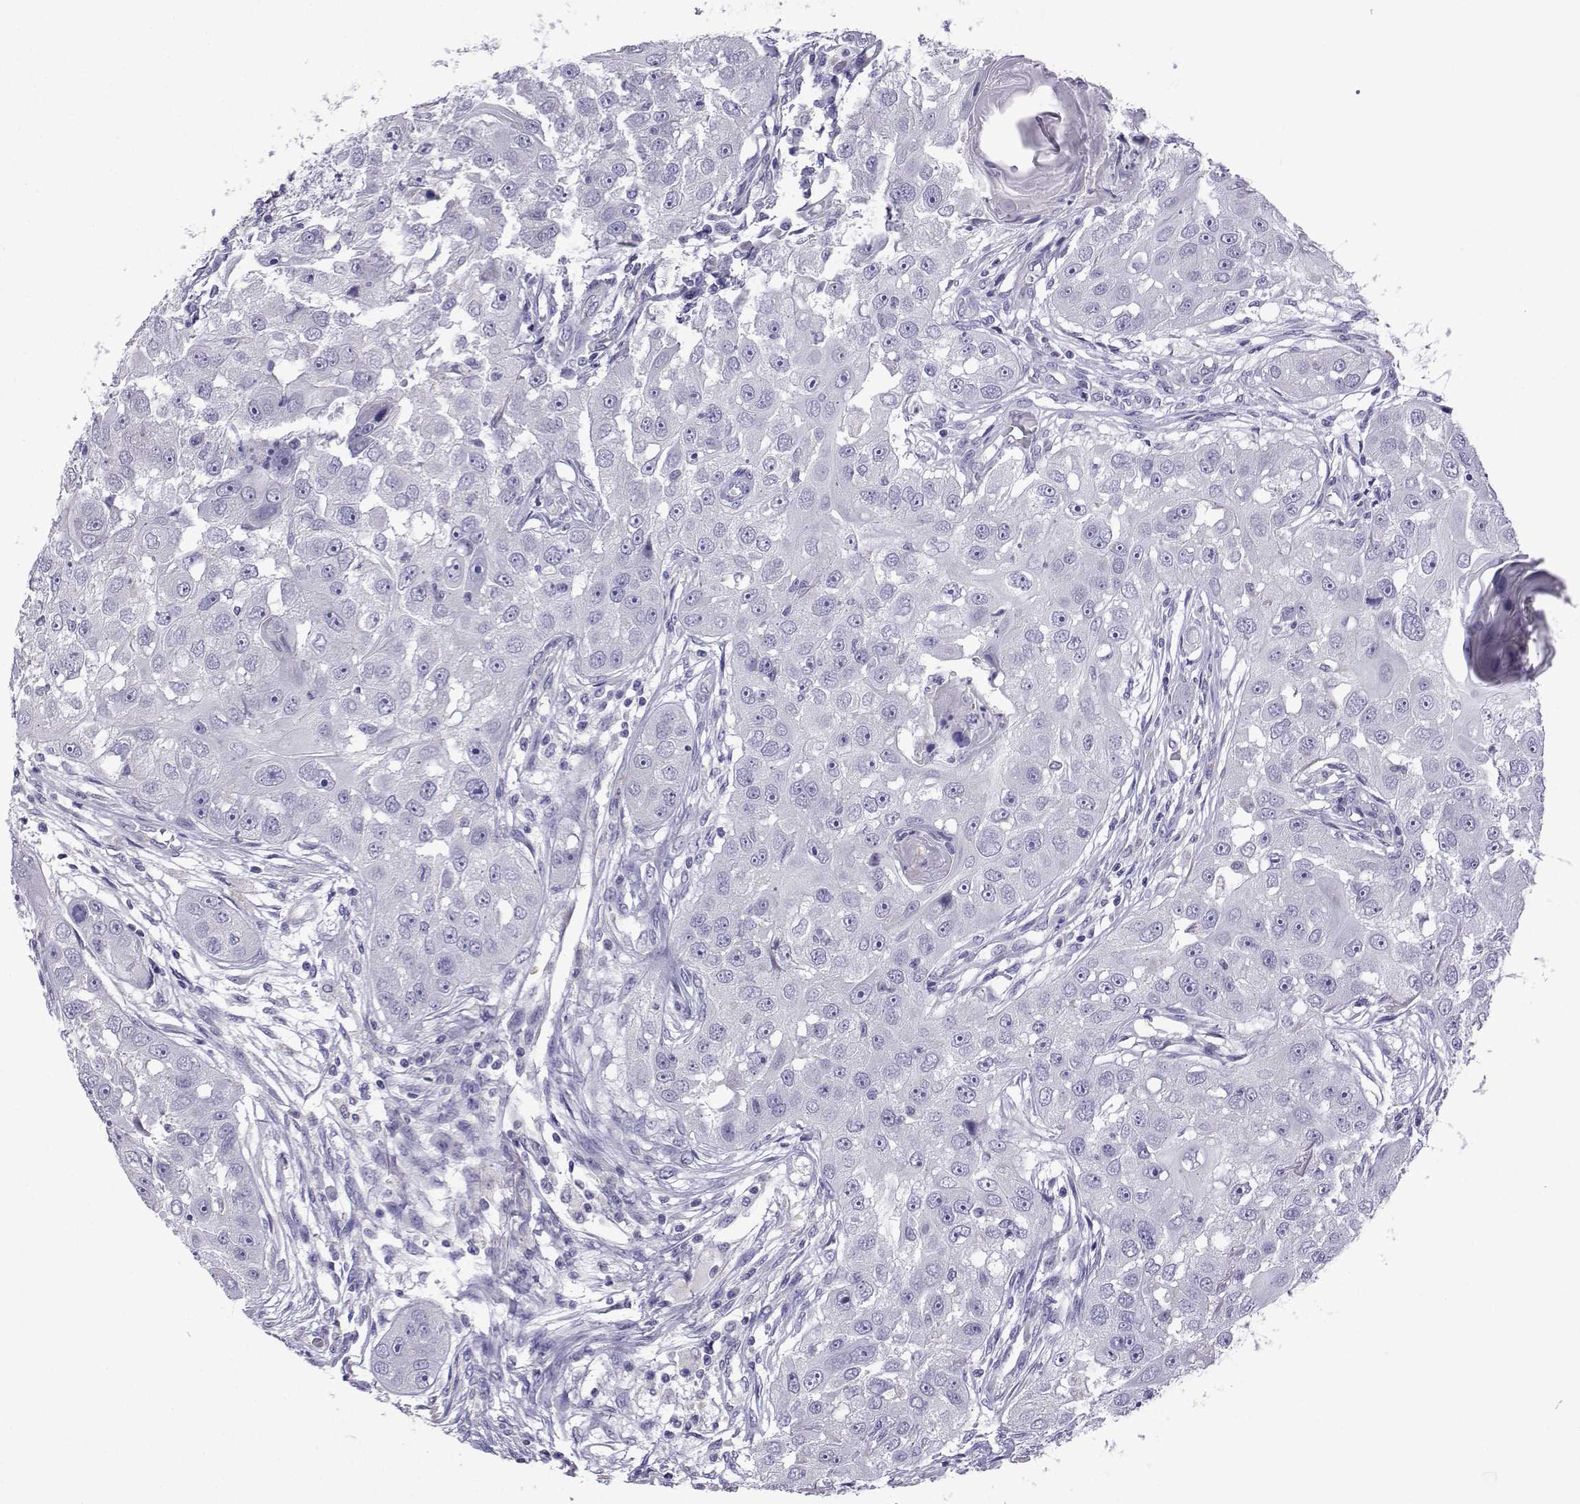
{"staining": {"intensity": "negative", "quantity": "none", "location": "none"}, "tissue": "head and neck cancer", "cell_type": "Tumor cells", "image_type": "cancer", "snomed": [{"axis": "morphology", "description": "Squamous cell carcinoma, NOS"}, {"axis": "topography", "description": "Head-Neck"}], "caption": "The image demonstrates no staining of tumor cells in squamous cell carcinoma (head and neck).", "gene": "CFAP70", "patient": {"sex": "male", "age": 51}}